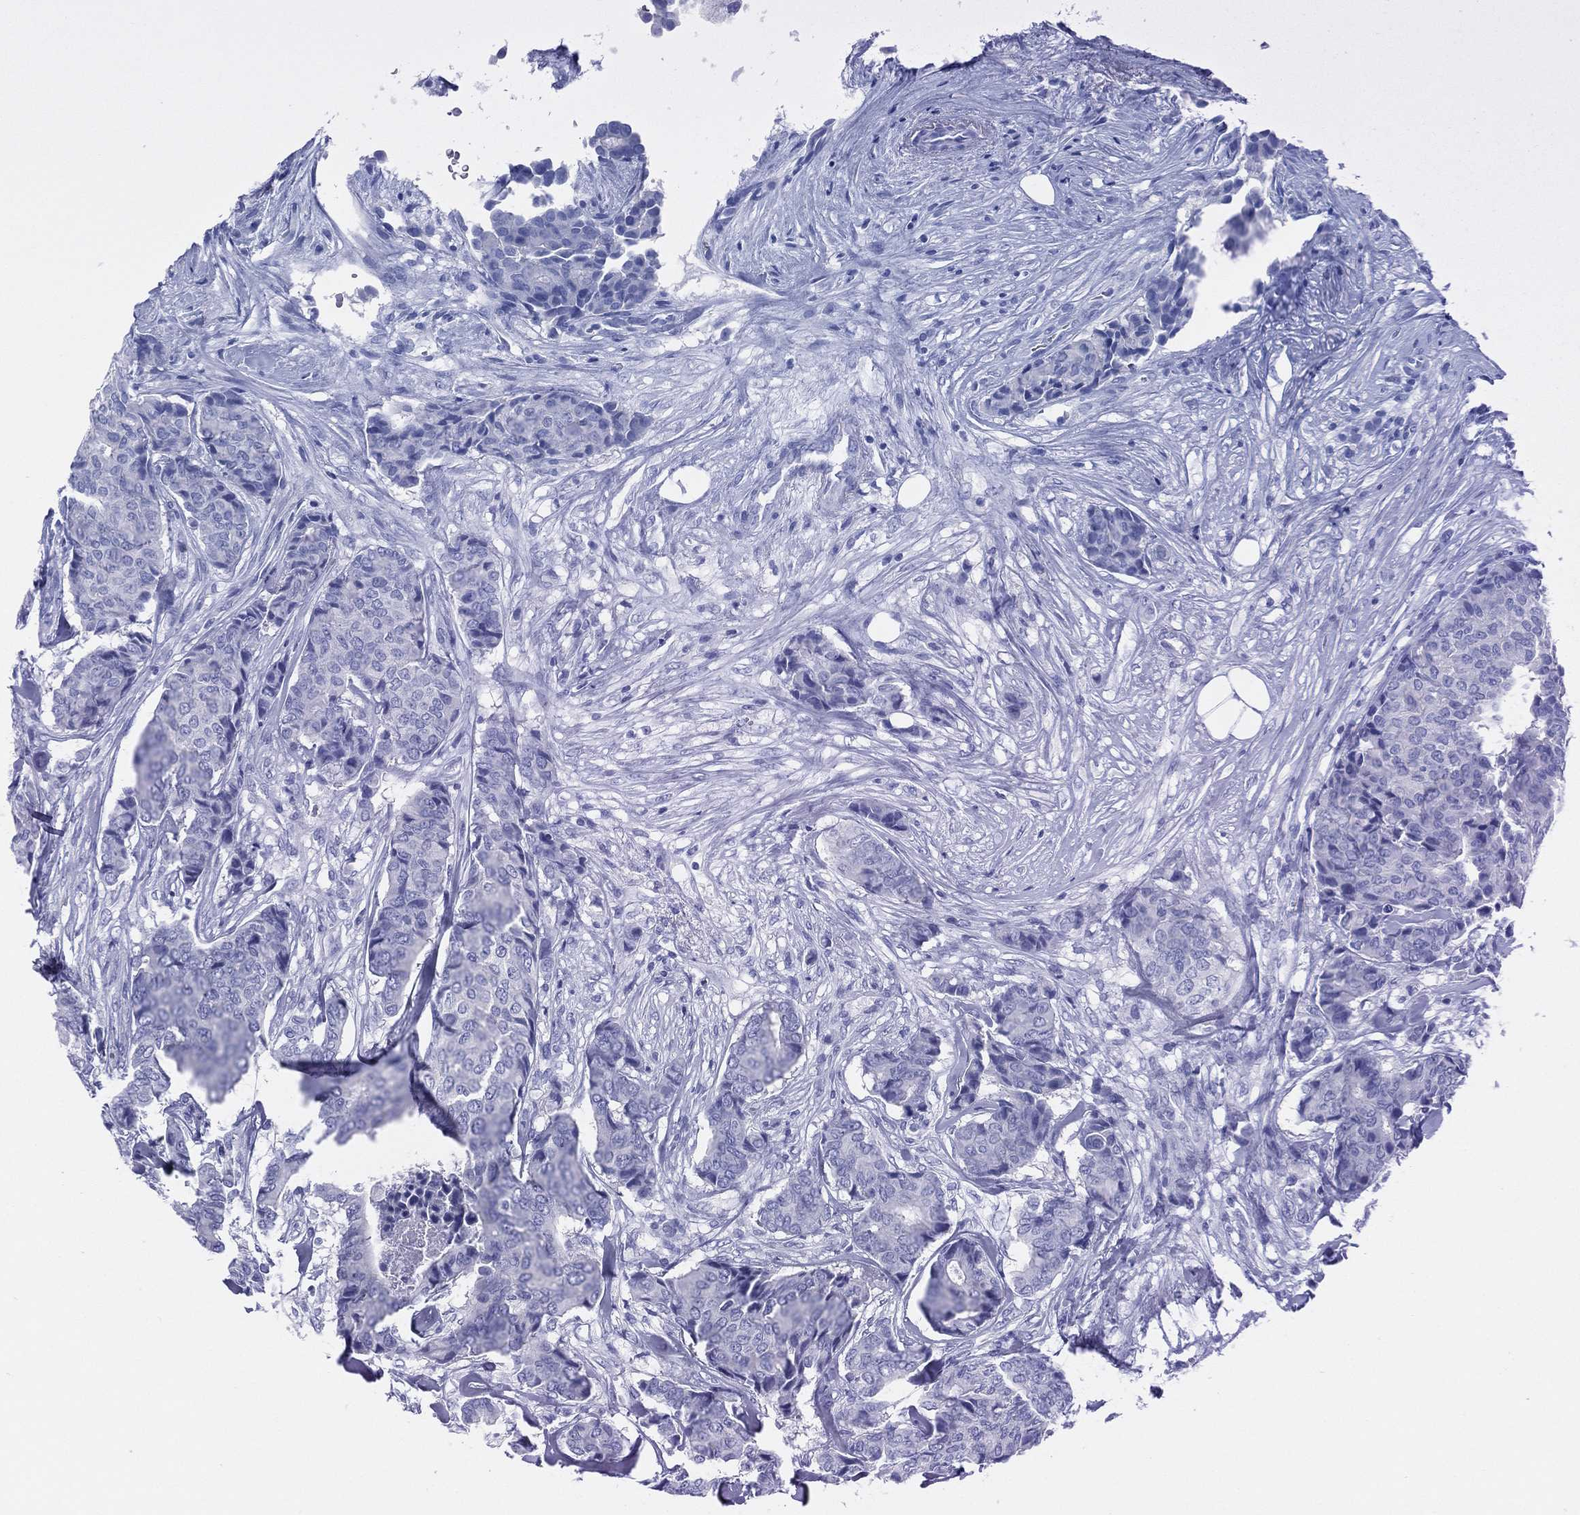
{"staining": {"intensity": "negative", "quantity": "none", "location": "none"}, "tissue": "breast cancer", "cell_type": "Tumor cells", "image_type": "cancer", "snomed": [{"axis": "morphology", "description": "Duct carcinoma"}, {"axis": "topography", "description": "Breast"}], "caption": "High magnification brightfield microscopy of breast cancer stained with DAB (3,3'-diaminobenzidine) (brown) and counterstained with hematoxylin (blue): tumor cells show no significant expression.", "gene": "TMEM252", "patient": {"sex": "female", "age": 75}}